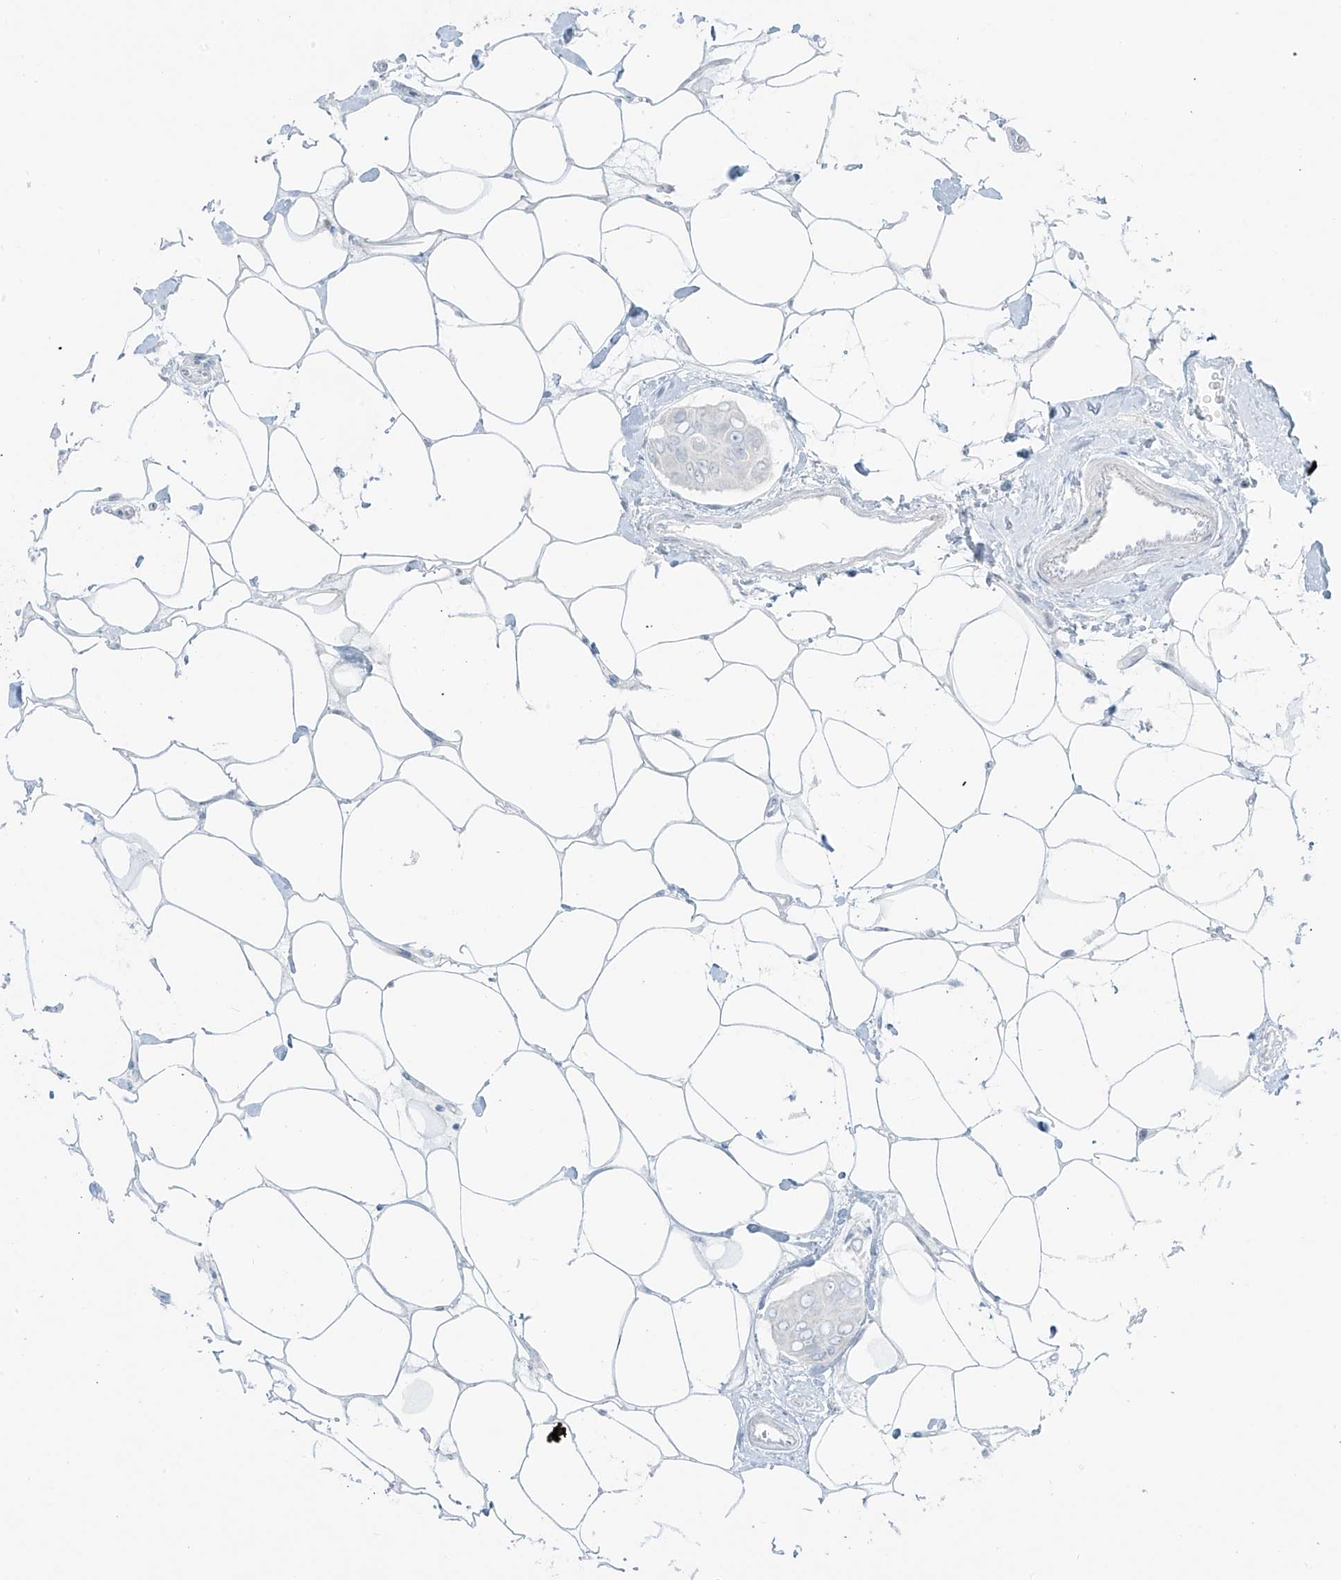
{"staining": {"intensity": "negative", "quantity": "none", "location": "none"}, "tissue": "breast cancer", "cell_type": "Tumor cells", "image_type": "cancer", "snomed": [{"axis": "morphology", "description": "Normal tissue, NOS"}, {"axis": "morphology", "description": "Duct carcinoma"}, {"axis": "topography", "description": "Breast"}], "caption": "Photomicrograph shows no significant protein expression in tumor cells of invasive ductal carcinoma (breast). The staining was performed using DAB (3,3'-diaminobenzidine) to visualize the protein expression in brown, while the nuclei were stained in blue with hematoxylin (Magnification: 20x).", "gene": "PRDM6", "patient": {"sex": "female", "age": 39}}